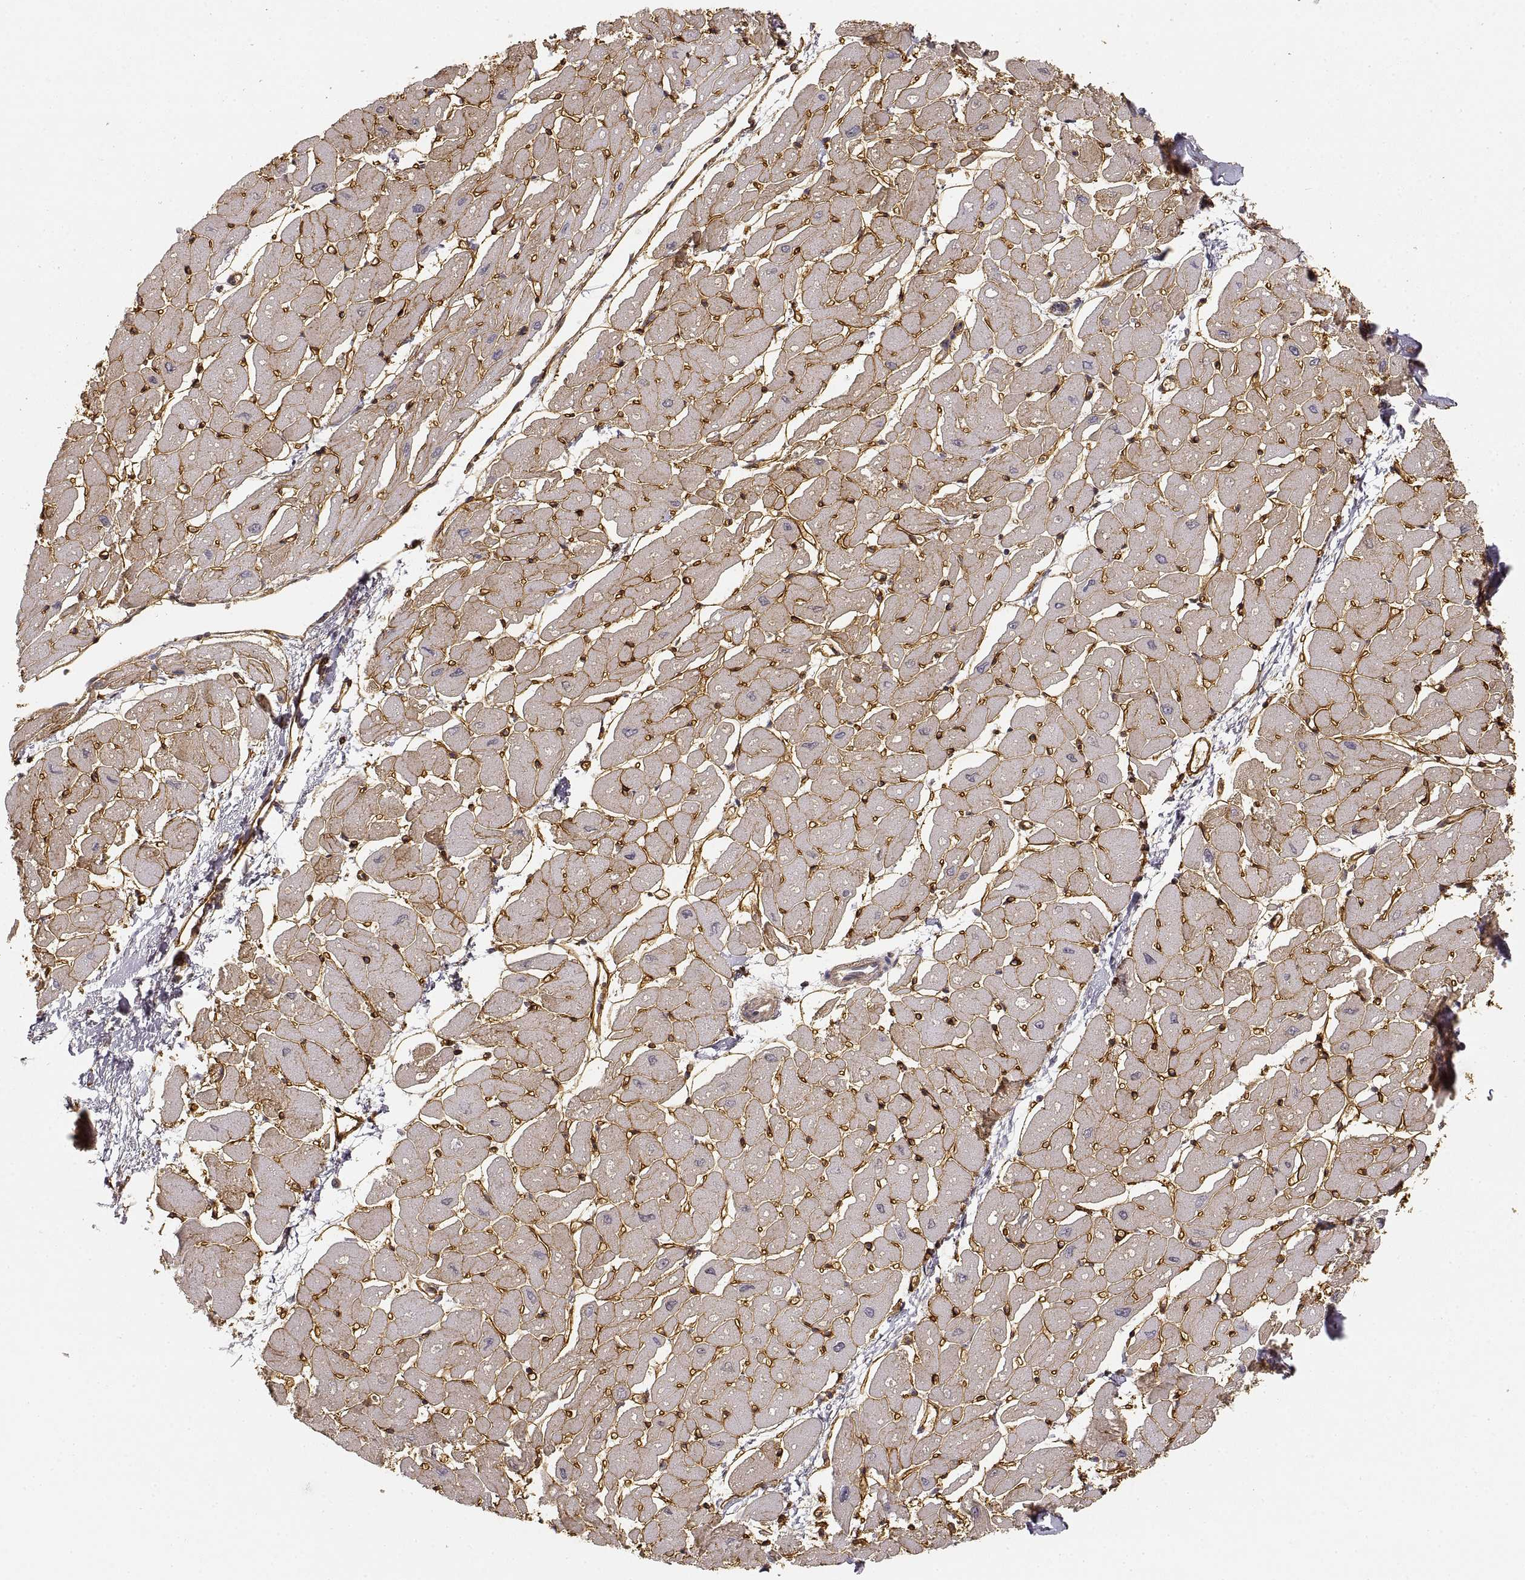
{"staining": {"intensity": "moderate", "quantity": ">75%", "location": "cytoplasmic/membranous"}, "tissue": "heart muscle", "cell_type": "Cardiomyocytes", "image_type": "normal", "snomed": [{"axis": "morphology", "description": "Normal tissue, NOS"}, {"axis": "topography", "description": "Heart"}], "caption": "This photomicrograph reveals IHC staining of normal heart muscle, with medium moderate cytoplasmic/membranous staining in approximately >75% of cardiomyocytes.", "gene": "LAMA4", "patient": {"sex": "male", "age": 57}}